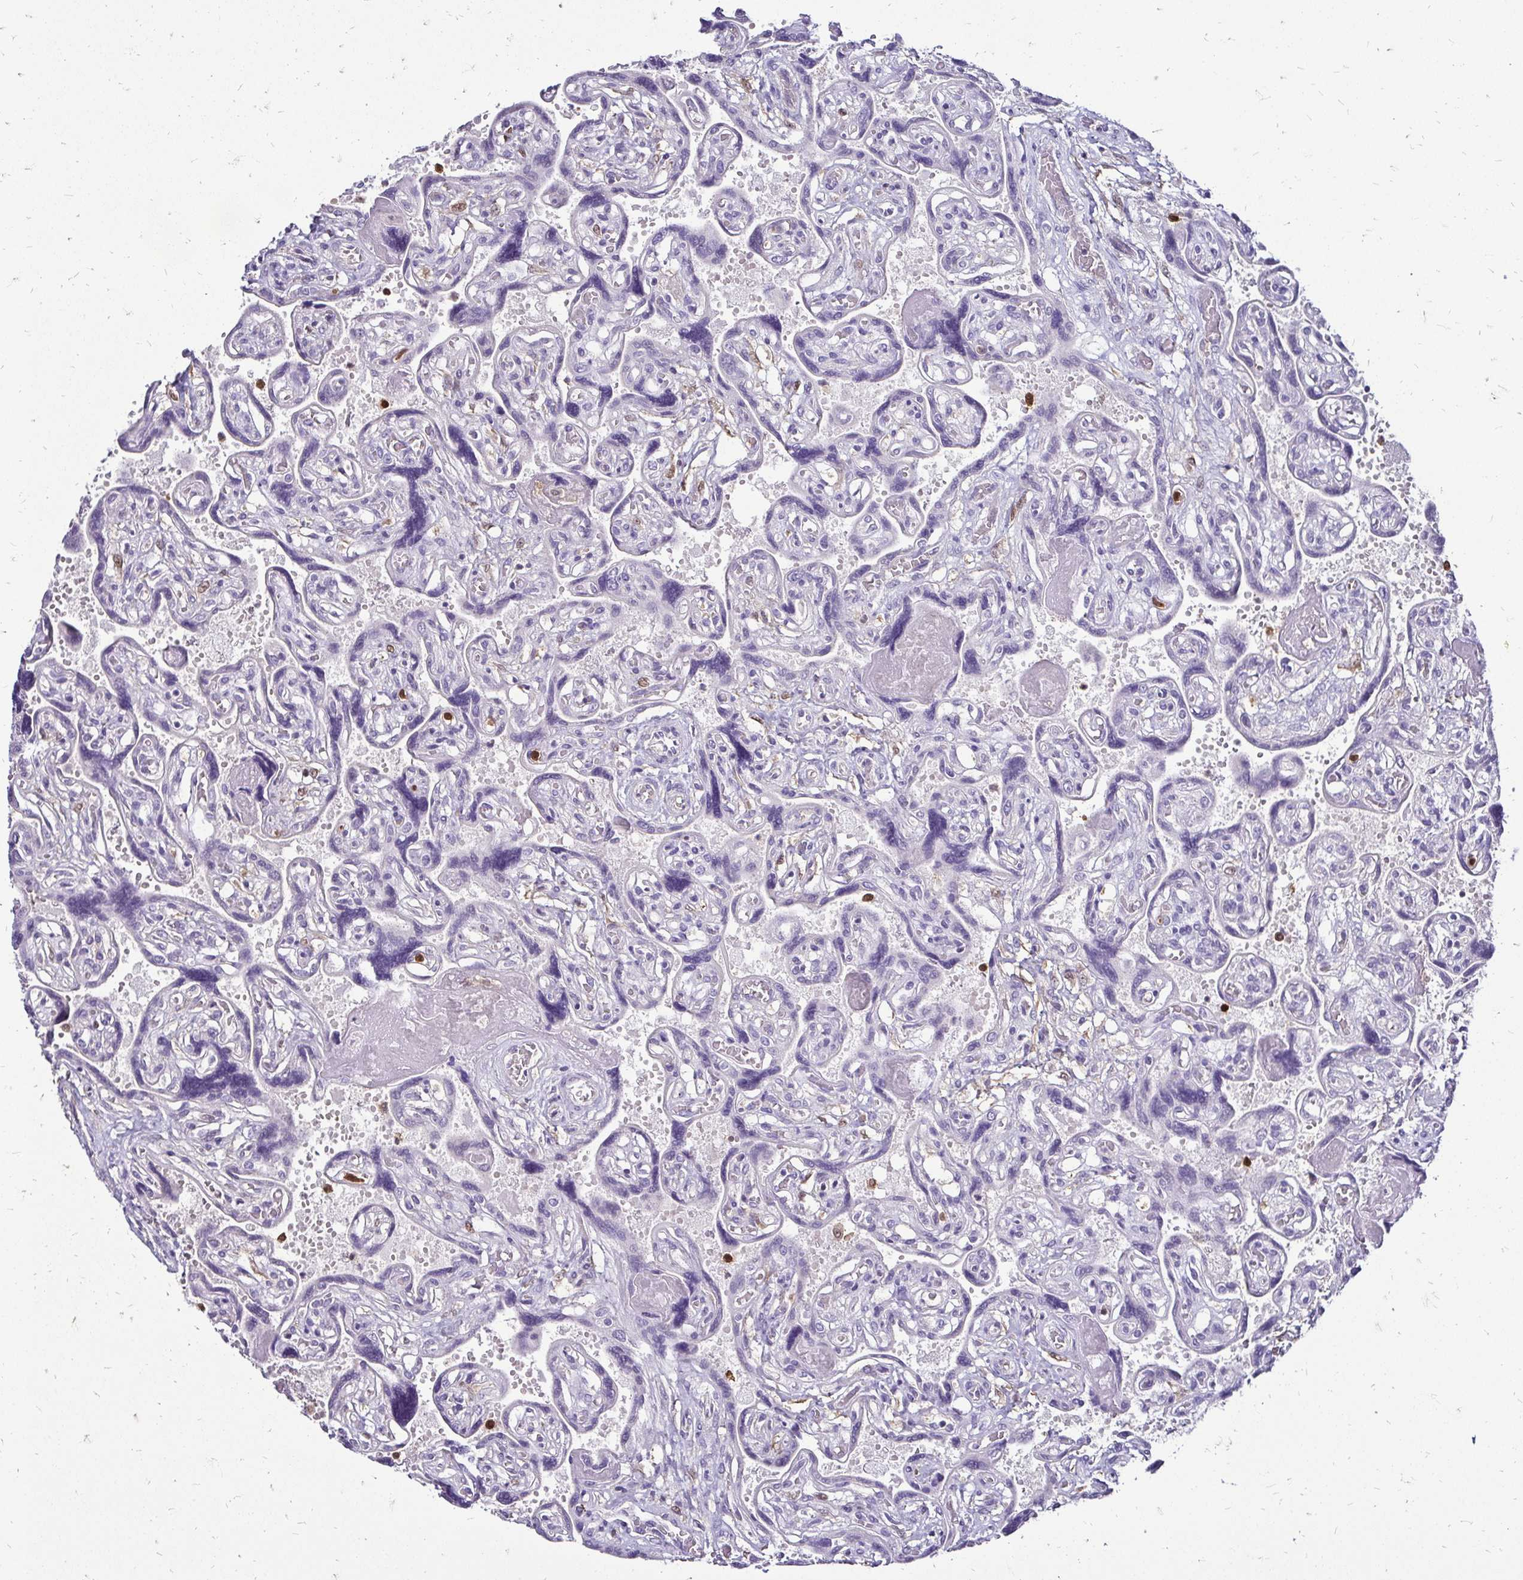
{"staining": {"intensity": "weak", "quantity": ">75%", "location": "cytoplasmic/membranous,nuclear"}, "tissue": "placenta", "cell_type": "Decidual cells", "image_type": "normal", "snomed": [{"axis": "morphology", "description": "Normal tissue, NOS"}, {"axis": "topography", "description": "Placenta"}], "caption": "An image of placenta stained for a protein shows weak cytoplasmic/membranous,nuclear brown staining in decidual cells.", "gene": "ZFP1", "patient": {"sex": "female", "age": 32}}